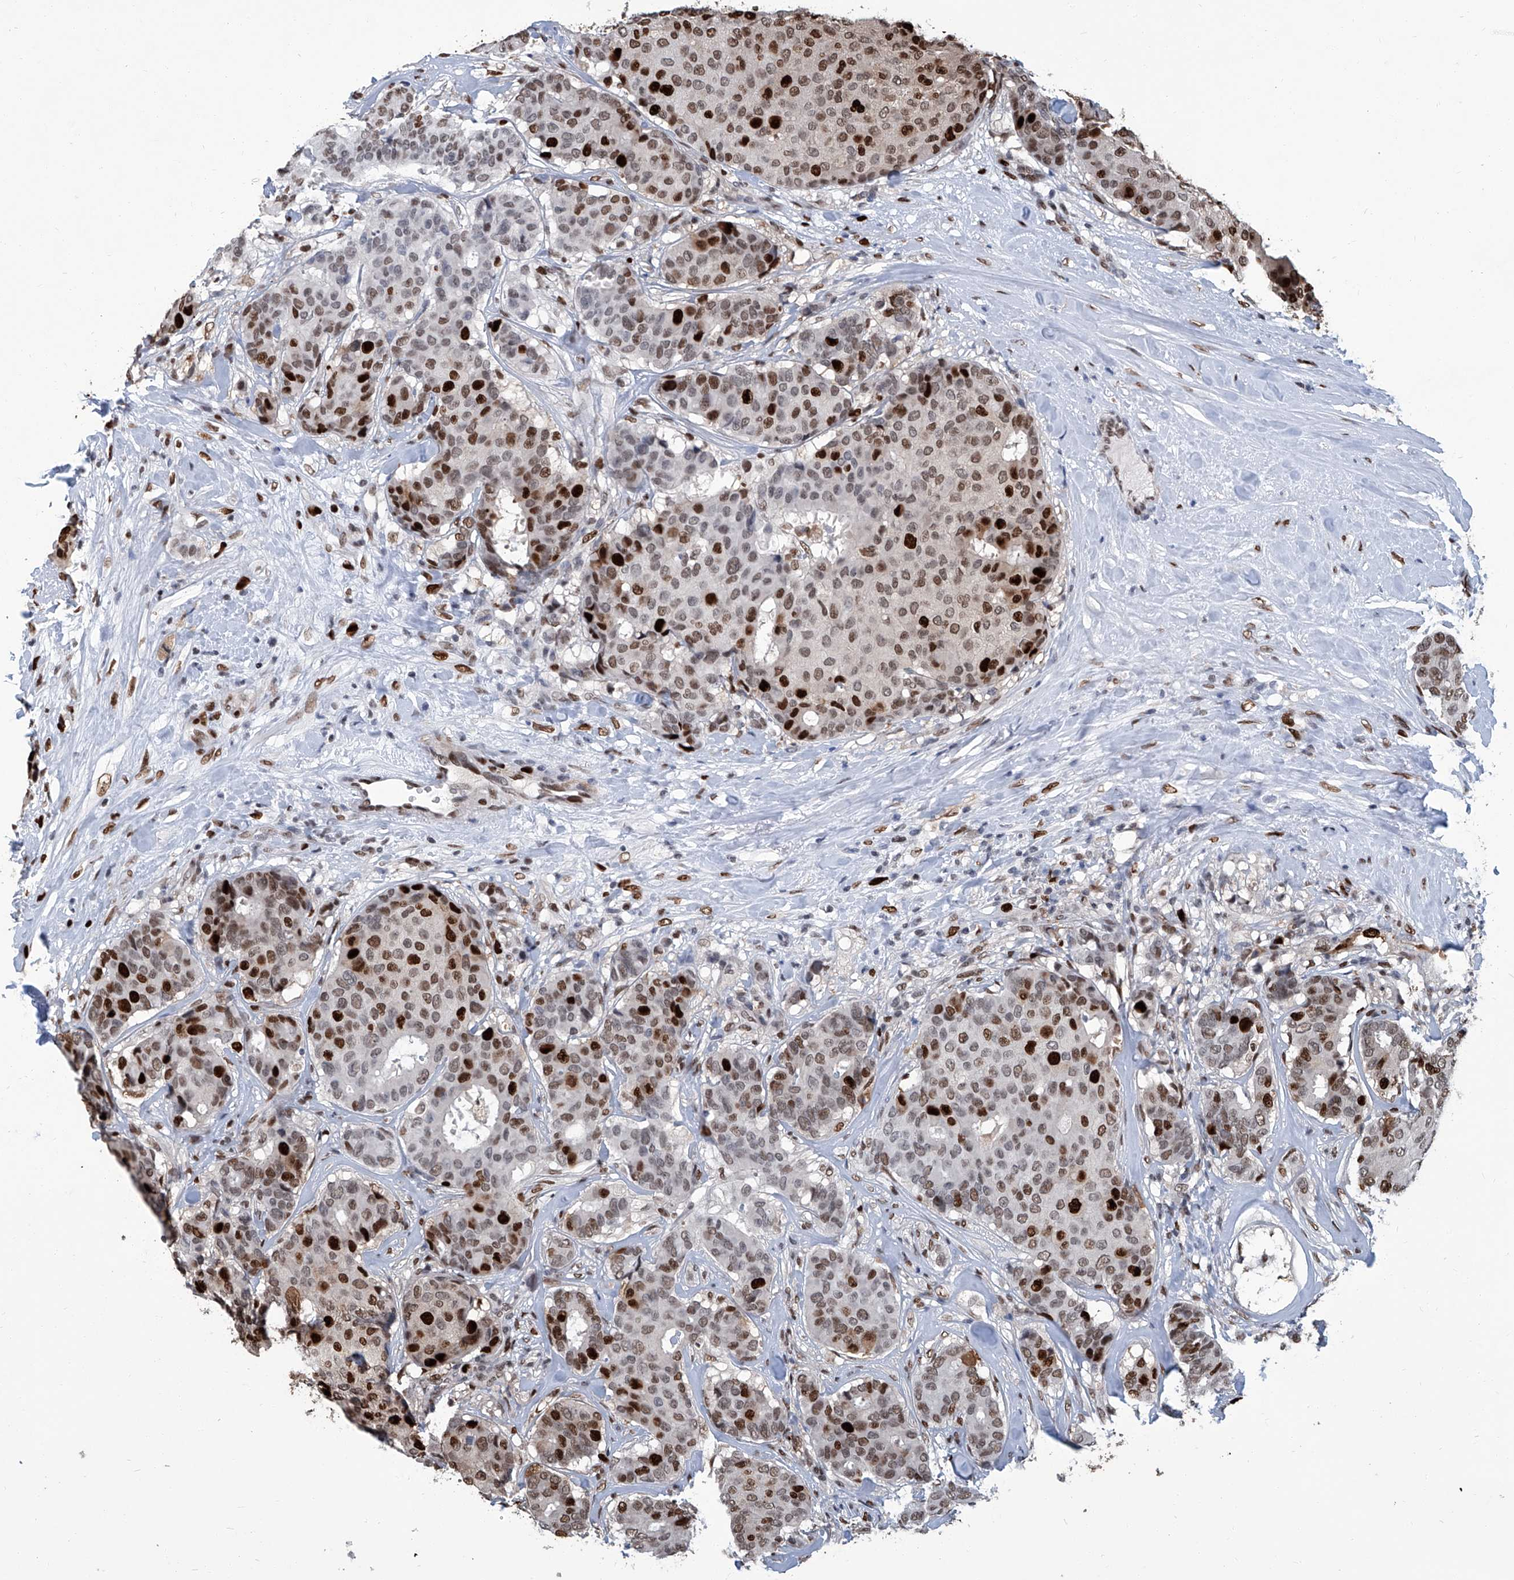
{"staining": {"intensity": "strong", "quantity": "25%-75%", "location": "nuclear"}, "tissue": "breast cancer", "cell_type": "Tumor cells", "image_type": "cancer", "snomed": [{"axis": "morphology", "description": "Duct carcinoma"}, {"axis": "topography", "description": "Breast"}], "caption": "Tumor cells display strong nuclear staining in about 25%-75% of cells in breast infiltrating ductal carcinoma.", "gene": "PCNA", "patient": {"sex": "female", "age": 75}}